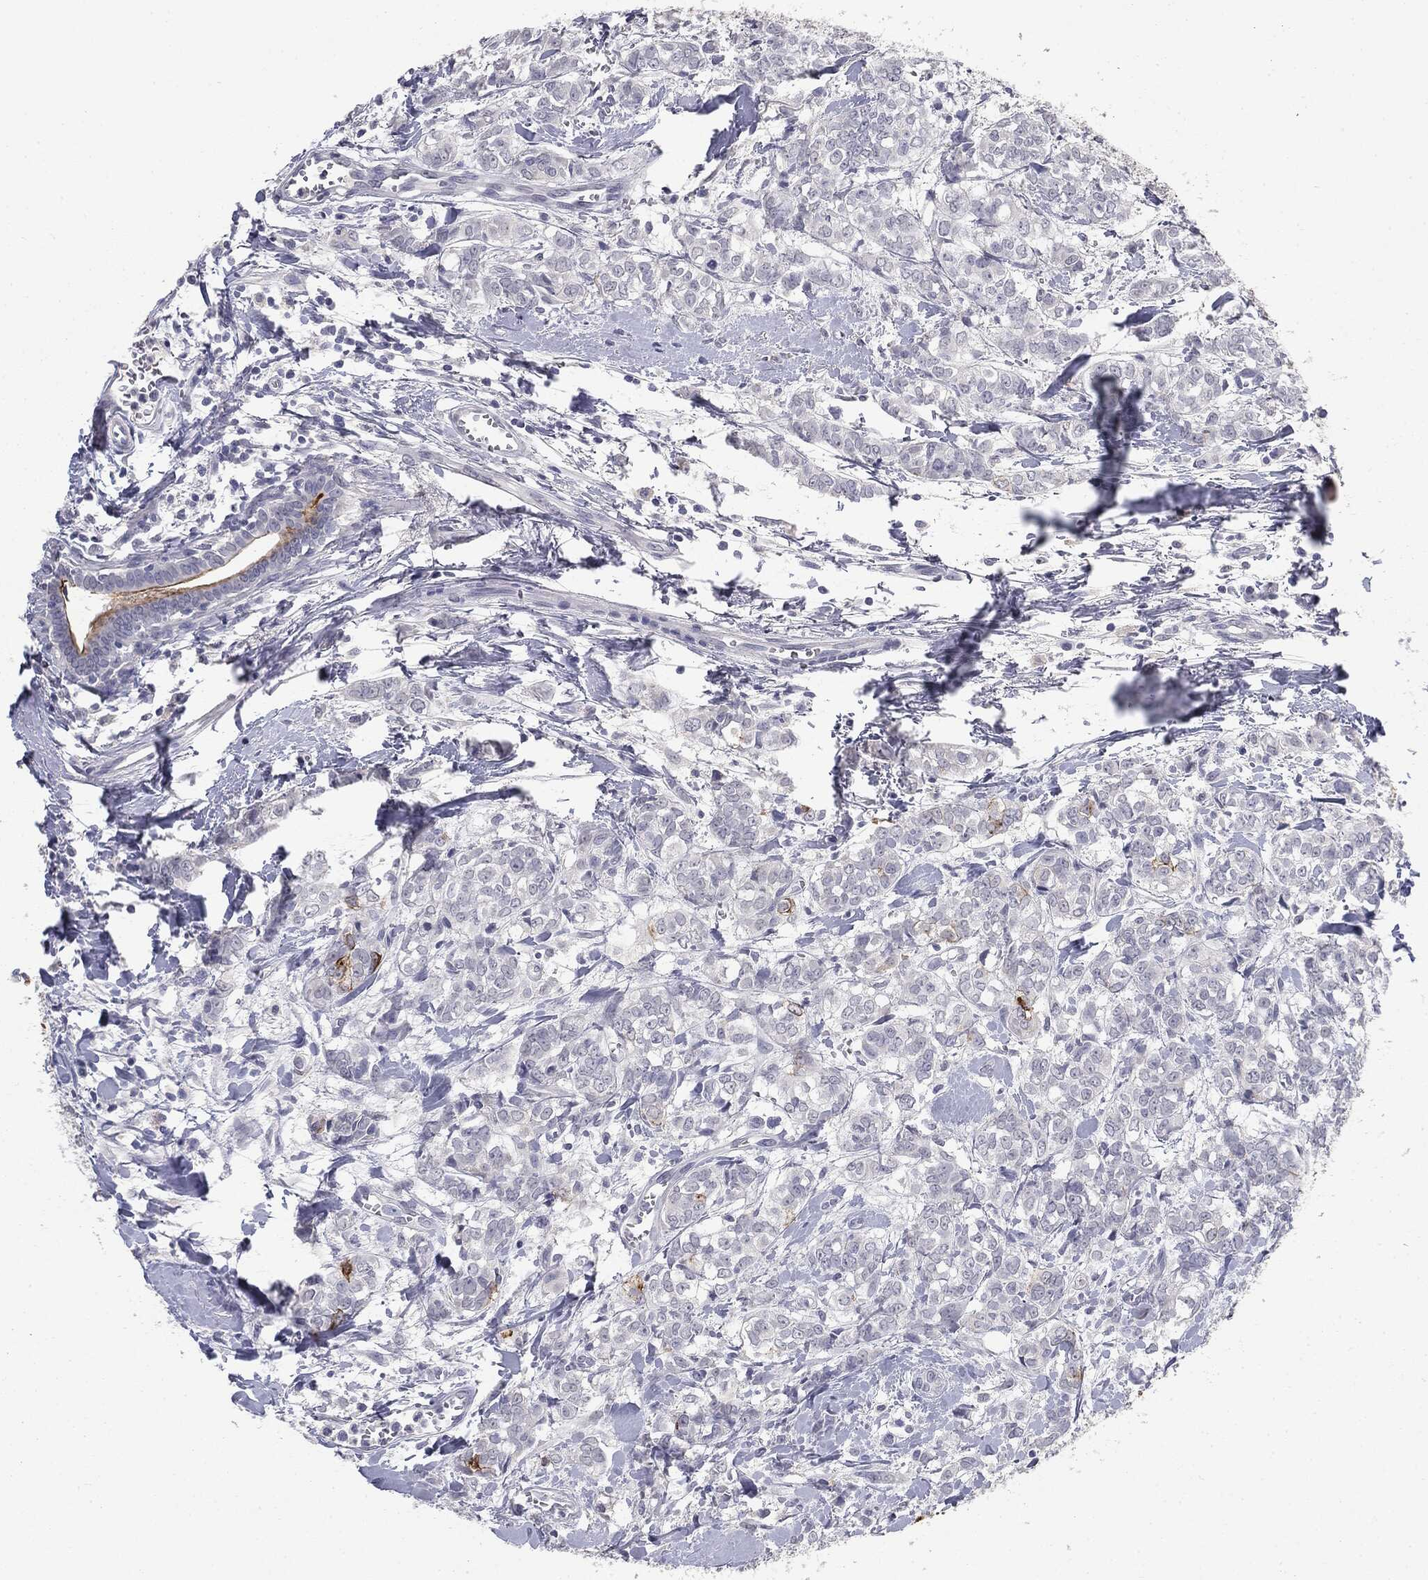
{"staining": {"intensity": "negative", "quantity": "none", "location": "none"}, "tissue": "breast cancer", "cell_type": "Tumor cells", "image_type": "cancer", "snomed": [{"axis": "morphology", "description": "Duct carcinoma"}, {"axis": "topography", "description": "Breast"}], "caption": "The photomicrograph demonstrates no significant staining in tumor cells of breast intraductal carcinoma.", "gene": "MUC1", "patient": {"sex": "female", "age": 61}}